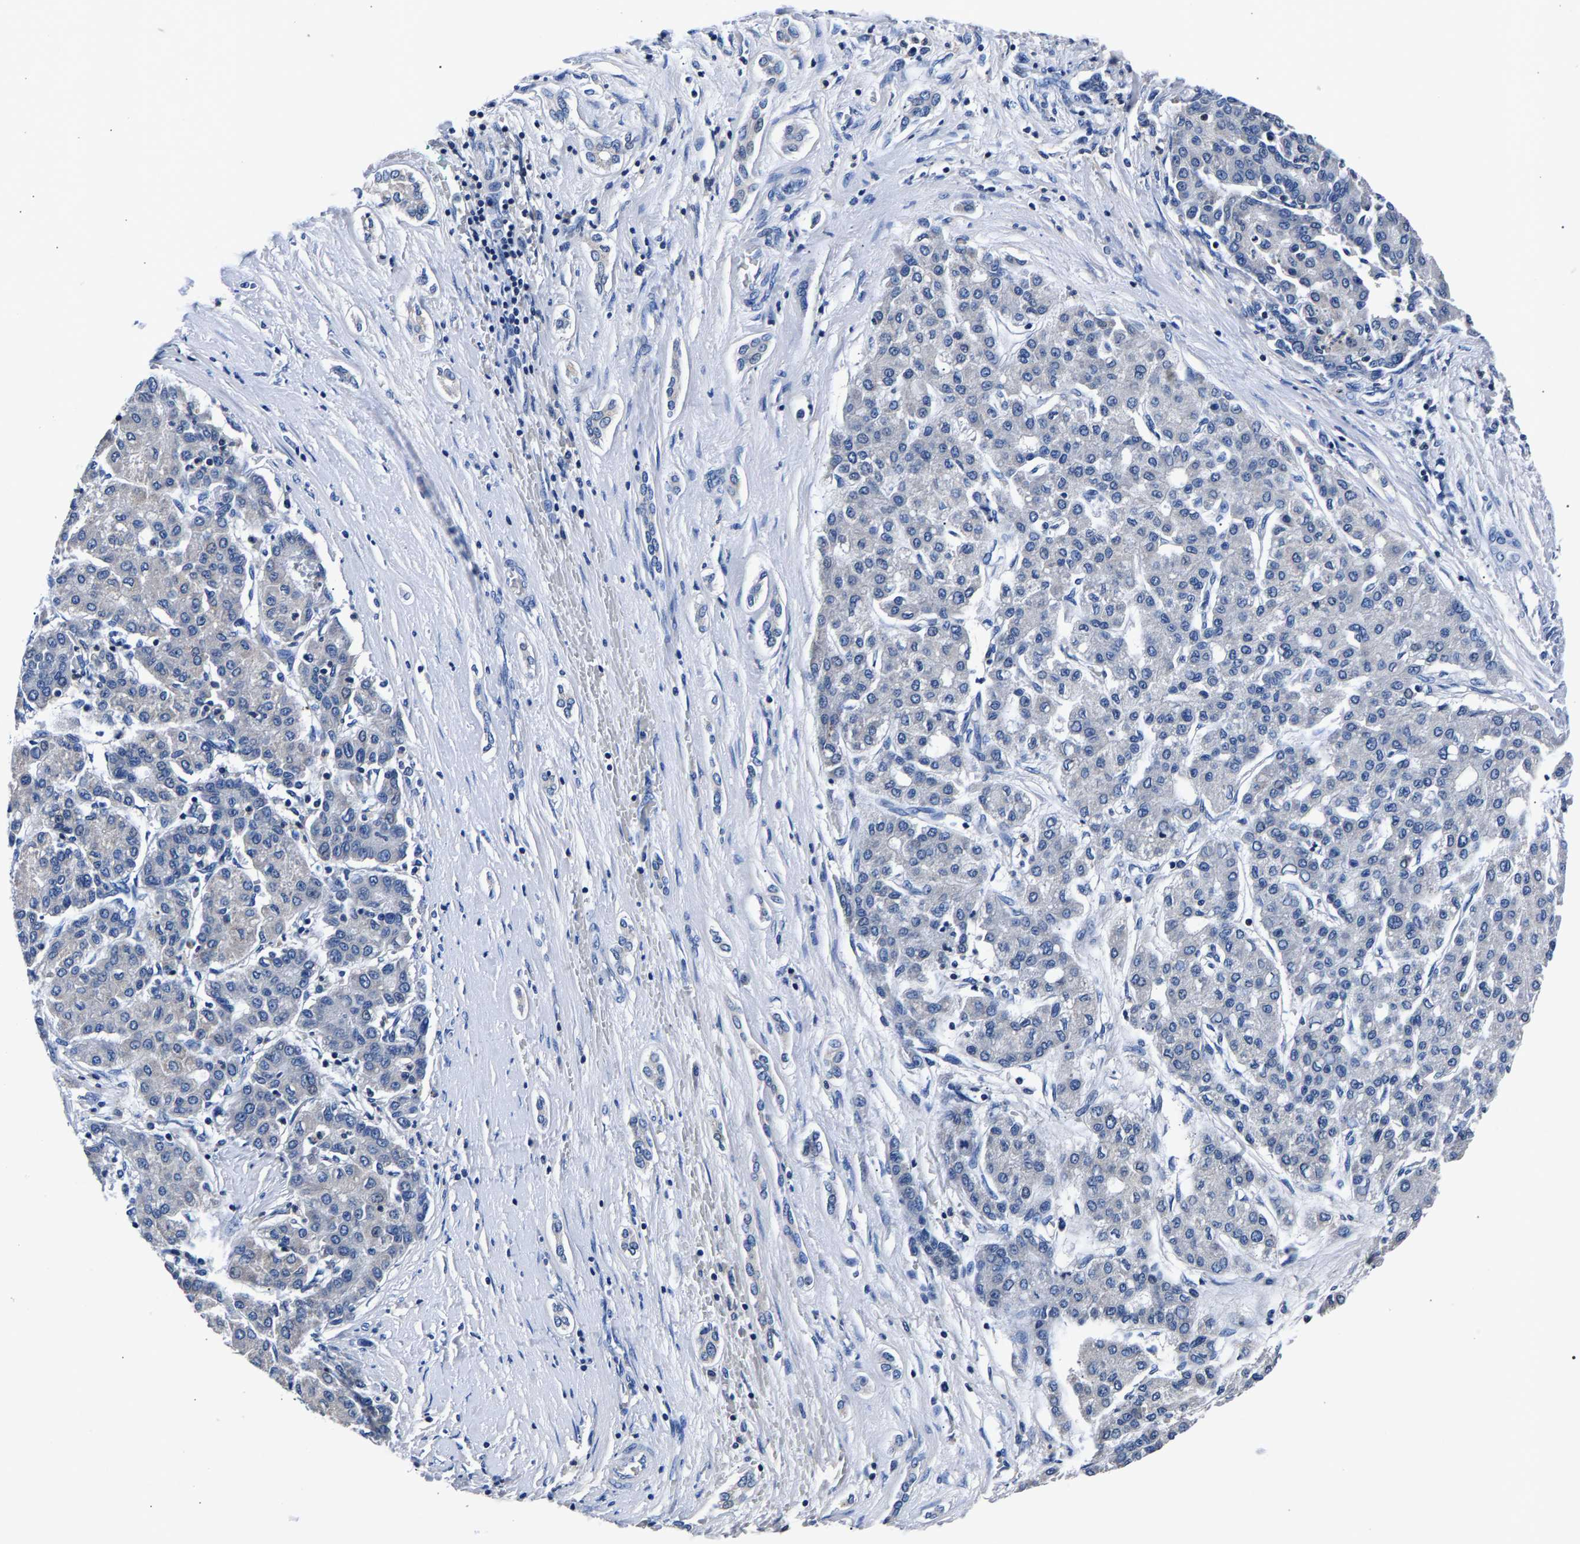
{"staining": {"intensity": "negative", "quantity": "none", "location": "none"}, "tissue": "liver cancer", "cell_type": "Tumor cells", "image_type": "cancer", "snomed": [{"axis": "morphology", "description": "Carcinoma, Hepatocellular, NOS"}, {"axis": "topography", "description": "Liver"}], "caption": "High magnification brightfield microscopy of hepatocellular carcinoma (liver) stained with DAB (brown) and counterstained with hematoxylin (blue): tumor cells show no significant expression. (Brightfield microscopy of DAB (3,3'-diaminobenzidine) immunohistochemistry at high magnification).", "gene": "PHF24", "patient": {"sex": "male", "age": 65}}